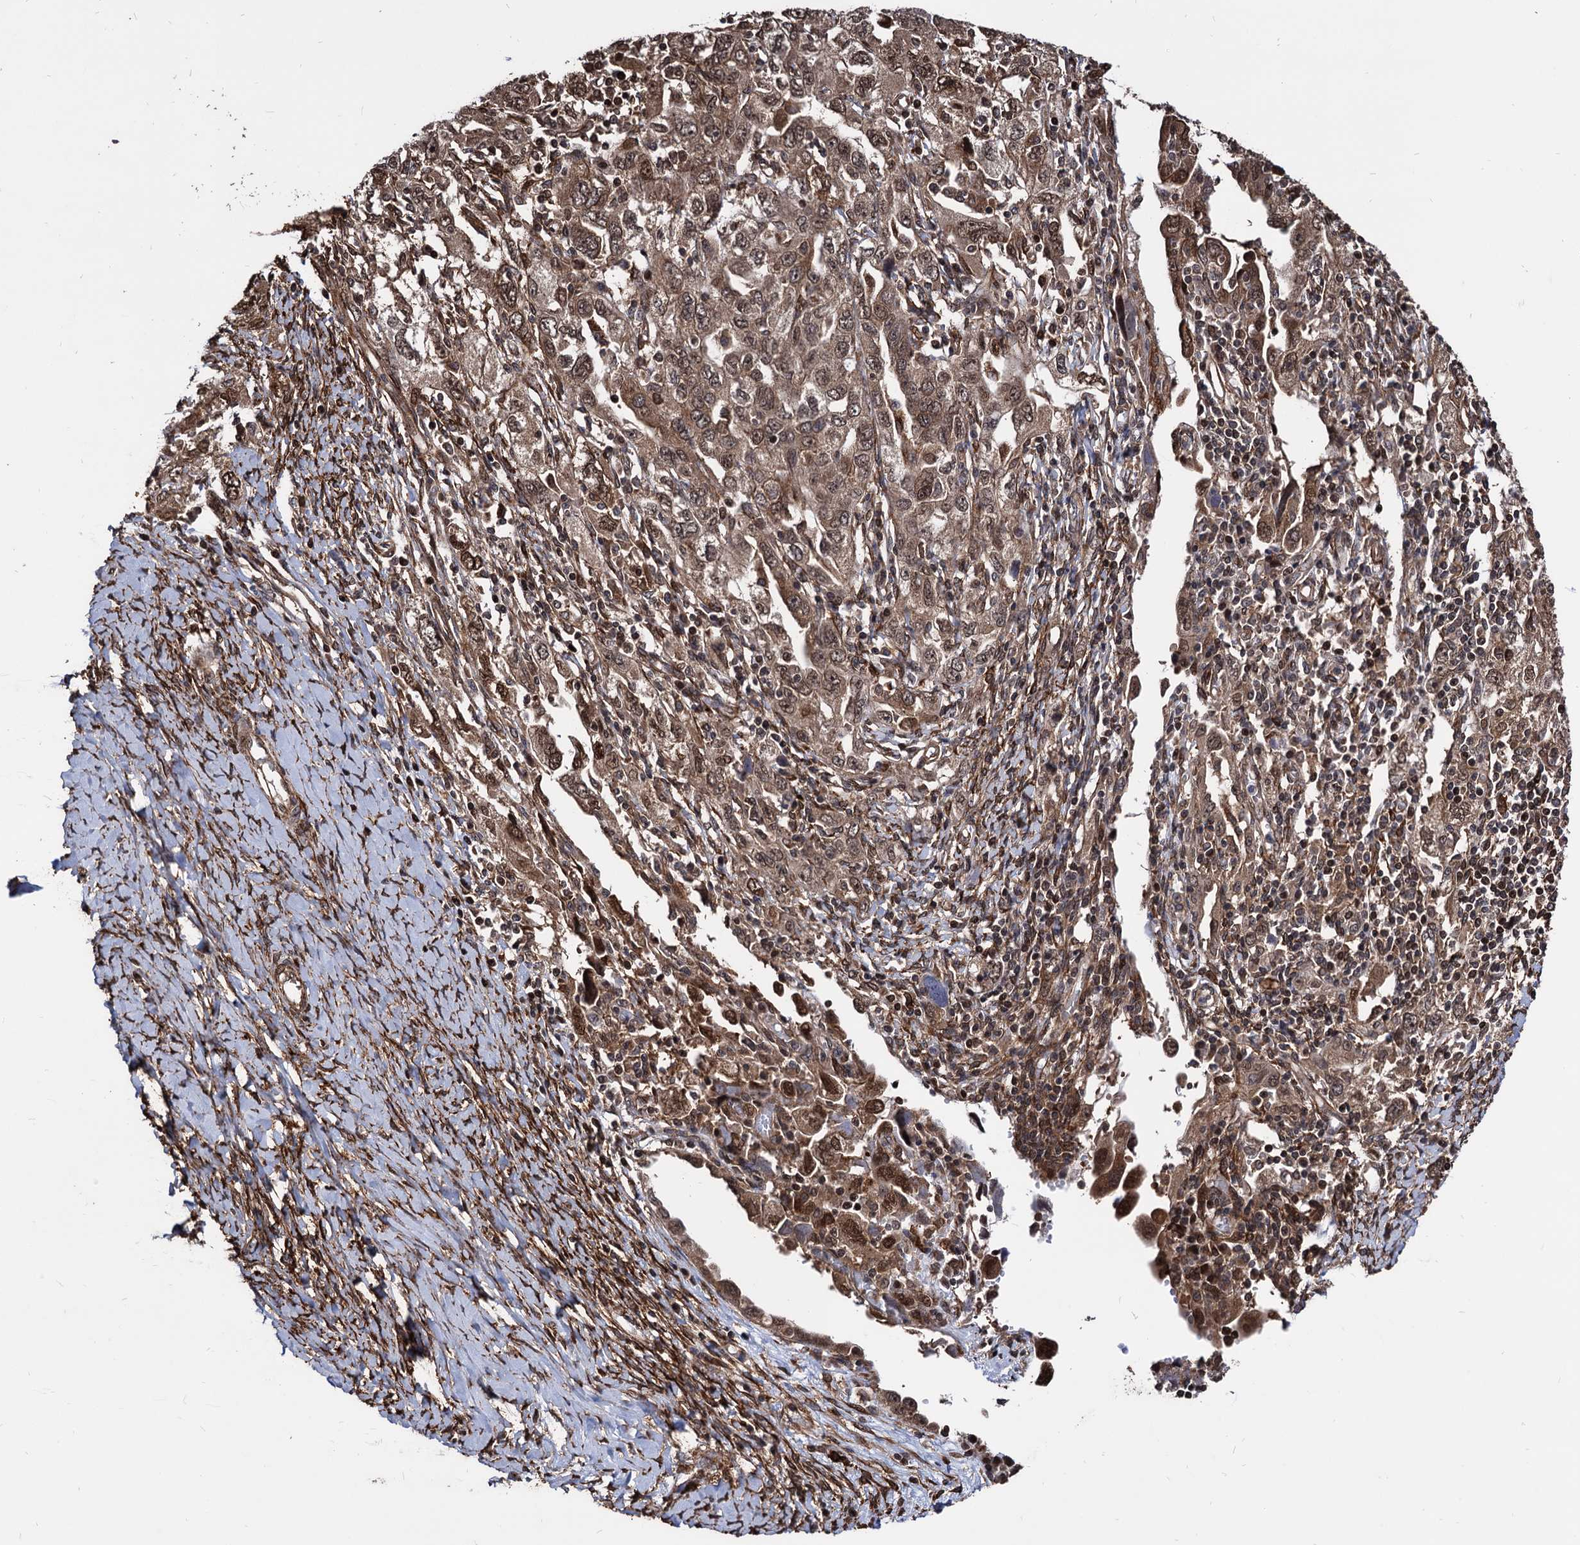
{"staining": {"intensity": "moderate", "quantity": ">75%", "location": "cytoplasmic/membranous,nuclear"}, "tissue": "ovarian cancer", "cell_type": "Tumor cells", "image_type": "cancer", "snomed": [{"axis": "morphology", "description": "Carcinoma, NOS"}, {"axis": "morphology", "description": "Cystadenocarcinoma, serous, NOS"}, {"axis": "topography", "description": "Ovary"}], "caption": "Brown immunohistochemical staining in ovarian cancer shows moderate cytoplasmic/membranous and nuclear expression in about >75% of tumor cells. The staining was performed using DAB (3,3'-diaminobenzidine), with brown indicating positive protein expression. Nuclei are stained blue with hematoxylin.", "gene": "ANKRD12", "patient": {"sex": "female", "age": 69}}